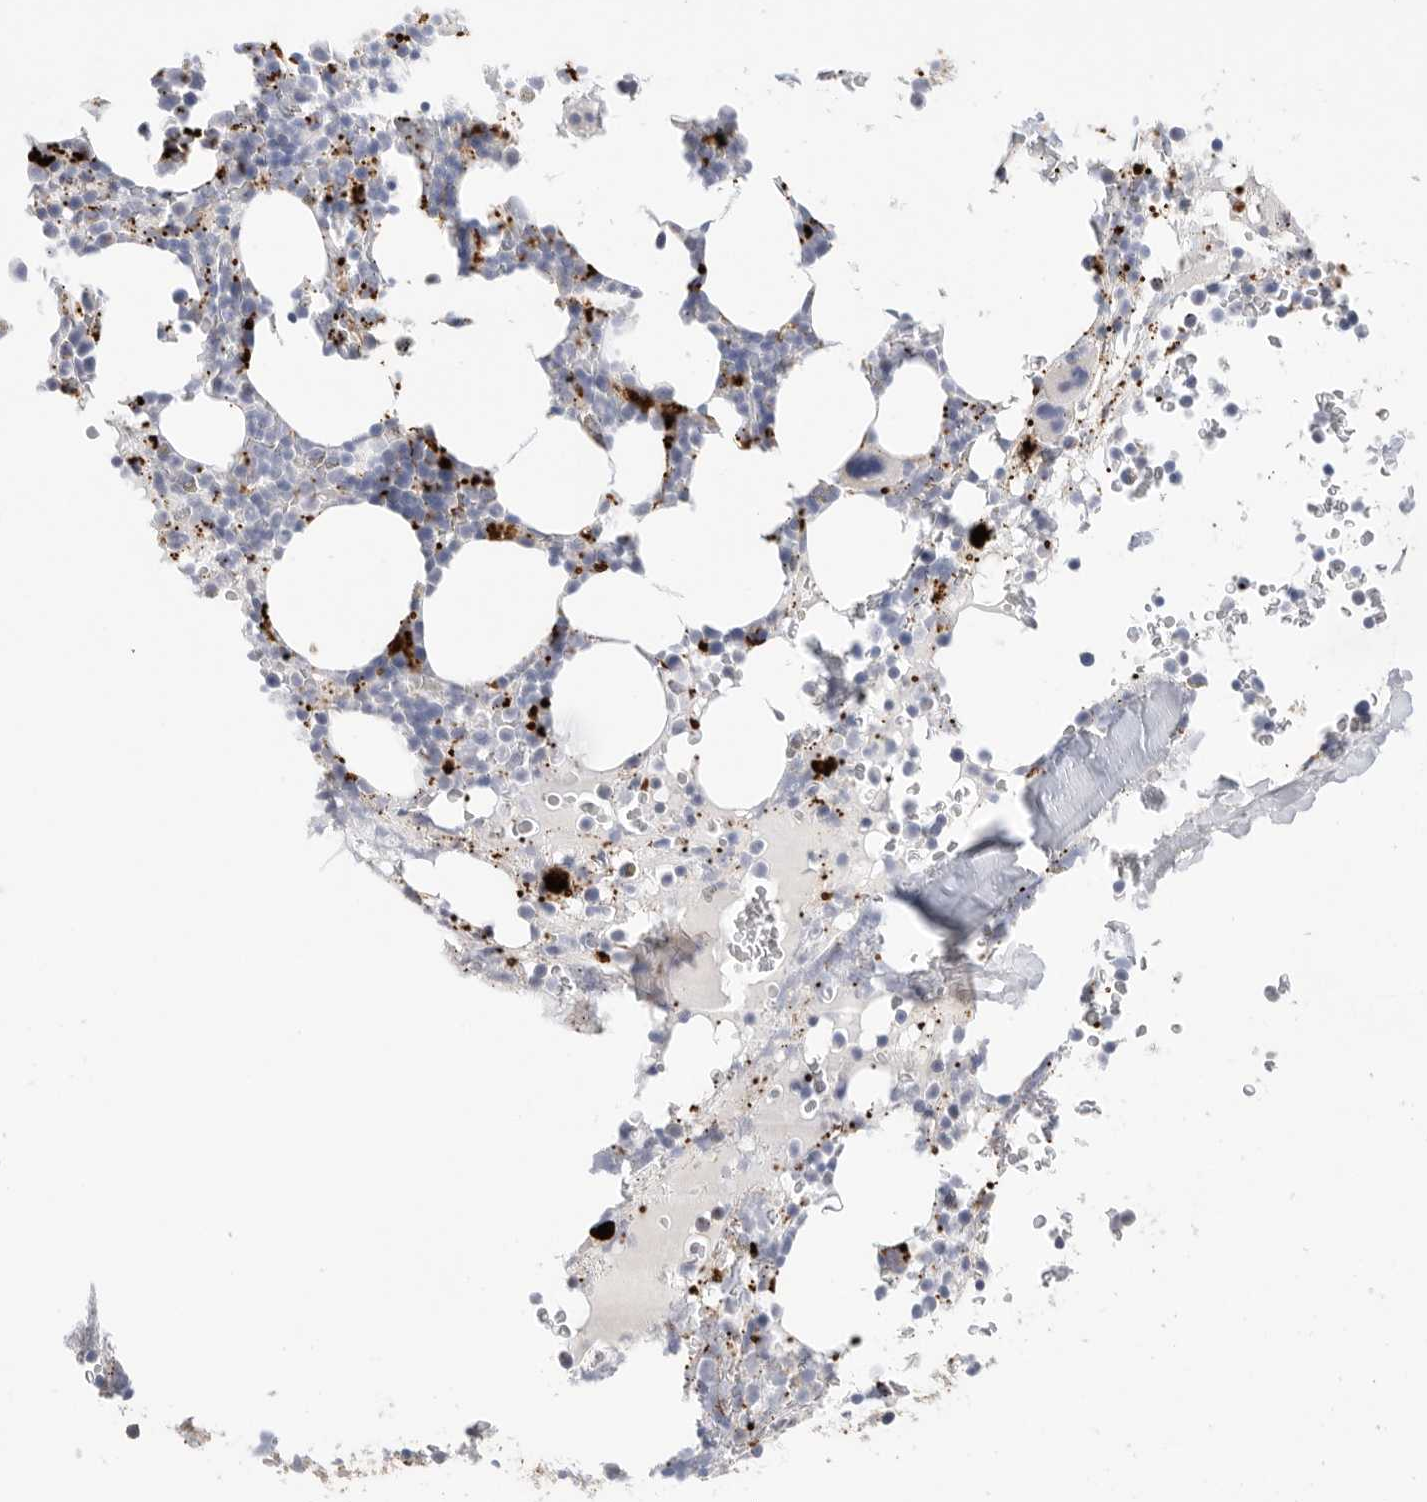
{"staining": {"intensity": "strong", "quantity": "<25%", "location": "cytoplasmic/membranous"}, "tissue": "bone marrow", "cell_type": "Hematopoietic cells", "image_type": "normal", "snomed": [{"axis": "morphology", "description": "Normal tissue, NOS"}, {"axis": "topography", "description": "Bone marrow"}], "caption": "A medium amount of strong cytoplasmic/membranous positivity is identified in approximately <25% of hematopoietic cells in unremarkable bone marrow. The protein is shown in brown color, while the nuclei are stained blue.", "gene": "GGH", "patient": {"sex": "male", "age": 58}}